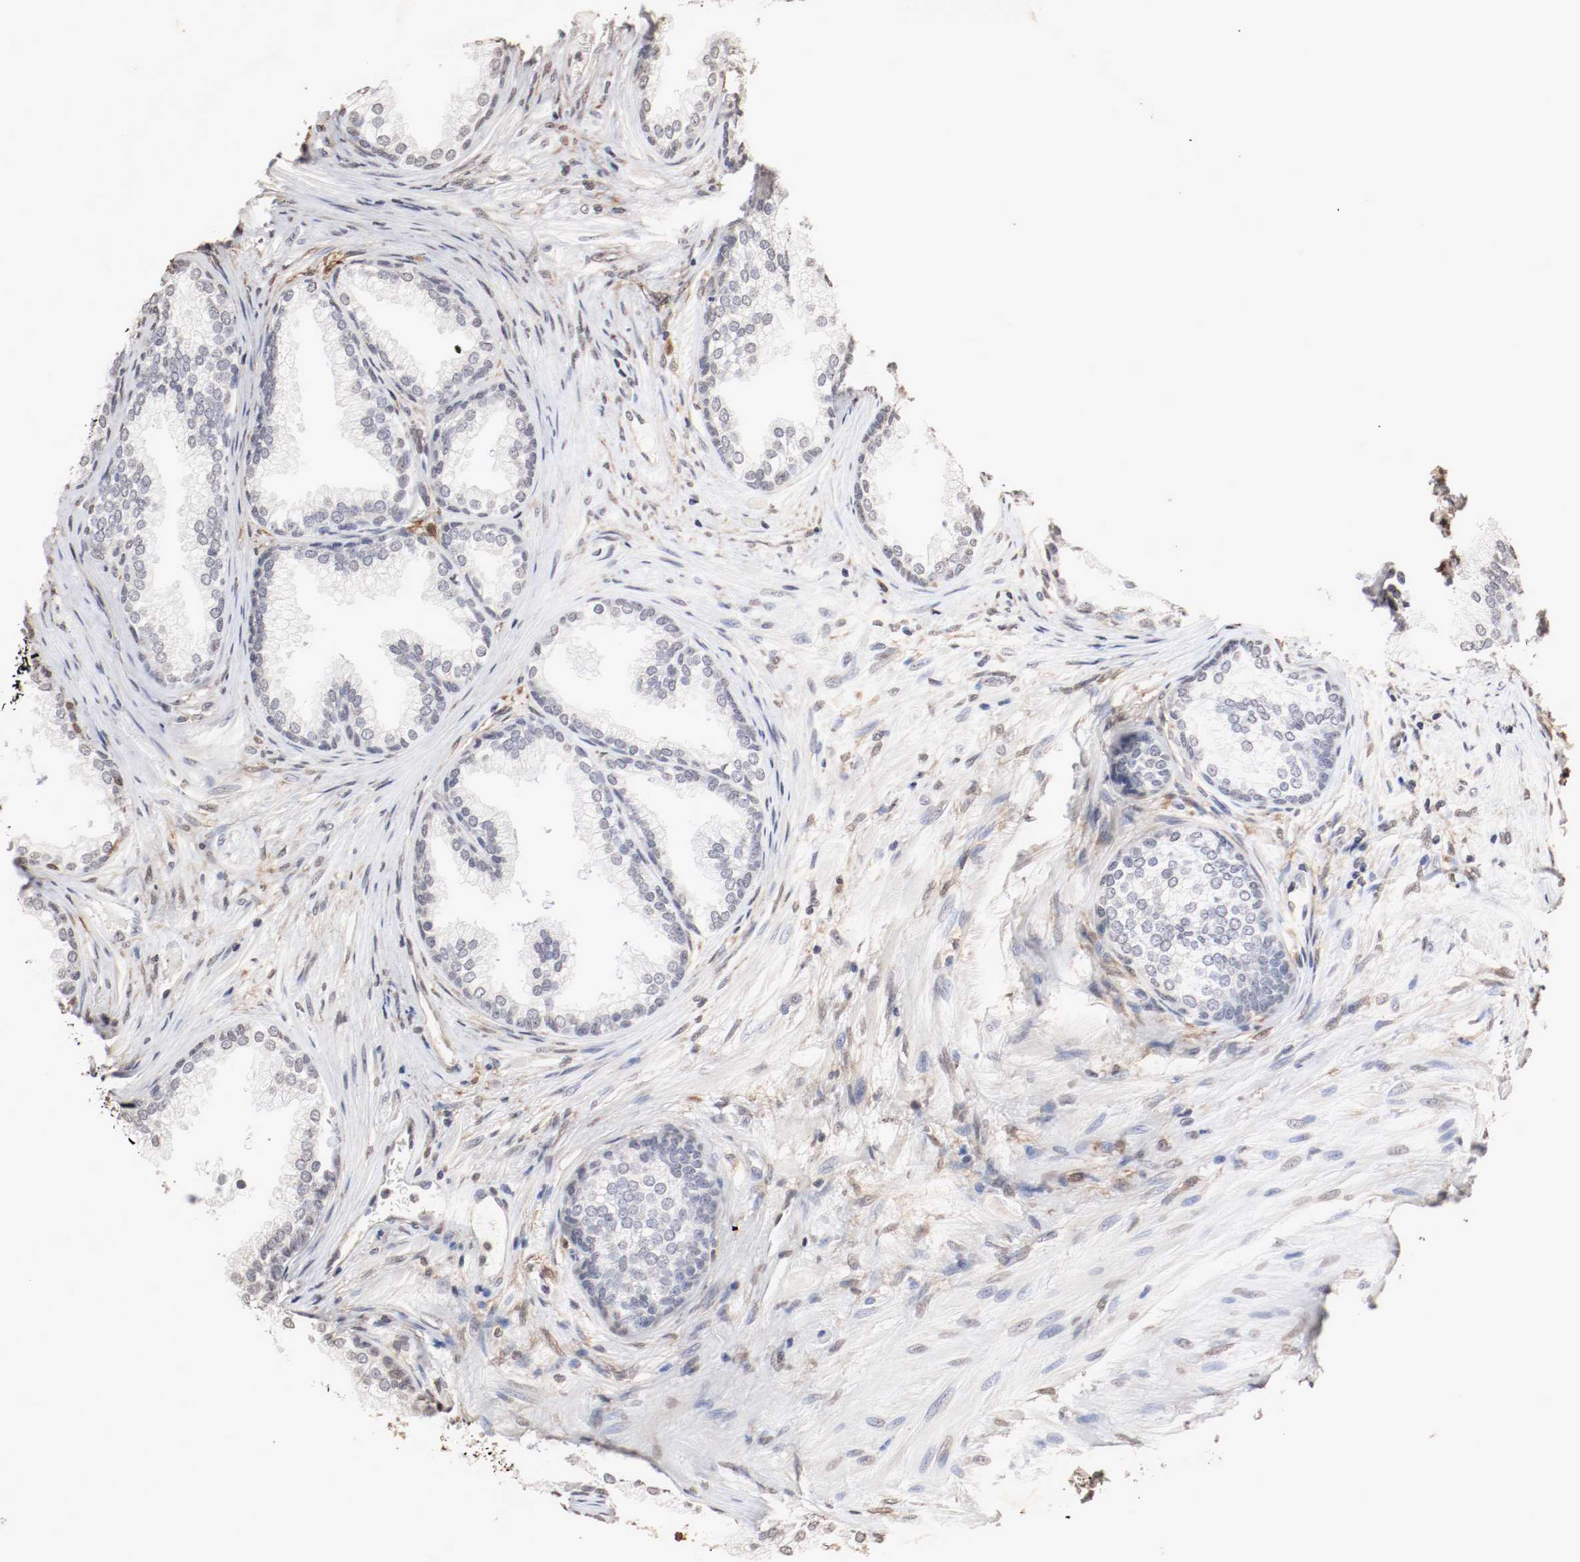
{"staining": {"intensity": "negative", "quantity": "none", "location": "none"}, "tissue": "prostate", "cell_type": "Glandular cells", "image_type": "normal", "snomed": [{"axis": "morphology", "description": "Normal tissue, NOS"}, {"axis": "topography", "description": "Prostate"}], "caption": "A high-resolution histopathology image shows immunohistochemistry (IHC) staining of normal prostate, which demonstrates no significant staining in glandular cells. (Brightfield microscopy of DAB (3,3'-diaminobenzidine) immunohistochemistry at high magnification).", "gene": "WASL", "patient": {"sex": "male", "age": 76}}